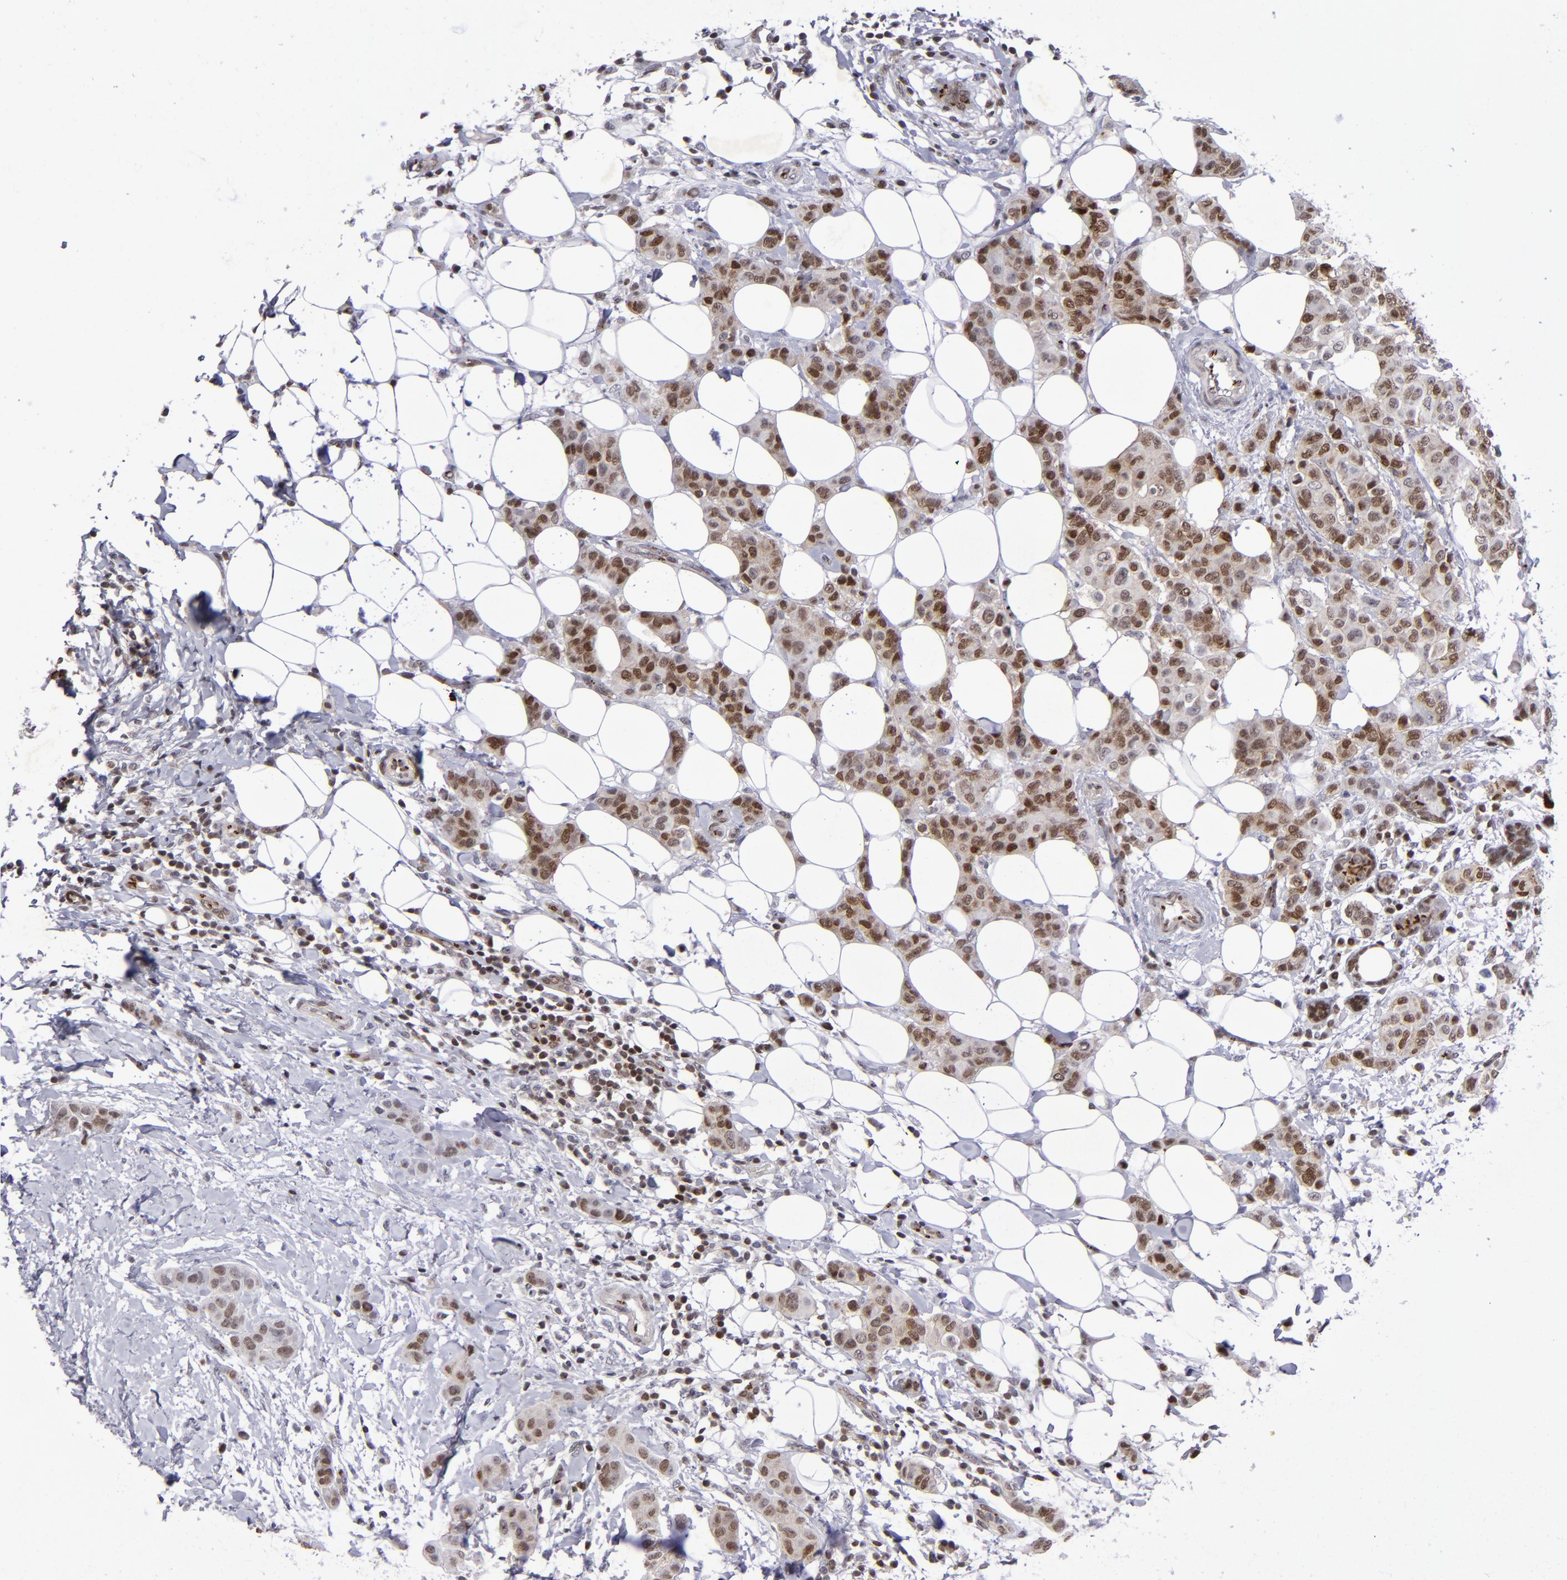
{"staining": {"intensity": "strong", "quantity": ">75%", "location": "cytoplasmic/membranous,nuclear"}, "tissue": "breast cancer", "cell_type": "Tumor cells", "image_type": "cancer", "snomed": [{"axis": "morphology", "description": "Duct carcinoma"}, {"axis": "topography", "description": "Breast"}], "caption": "An immunohistochemistry (IHC) photomicrograph of tumor tissue is shown. Protein staining in brown shows strong cytoplasmic/membranous and nuclear positivity in breast cancer within tumor cells.", "gene": "MGMT", "patient": {"sex": "female", "age": 40}}